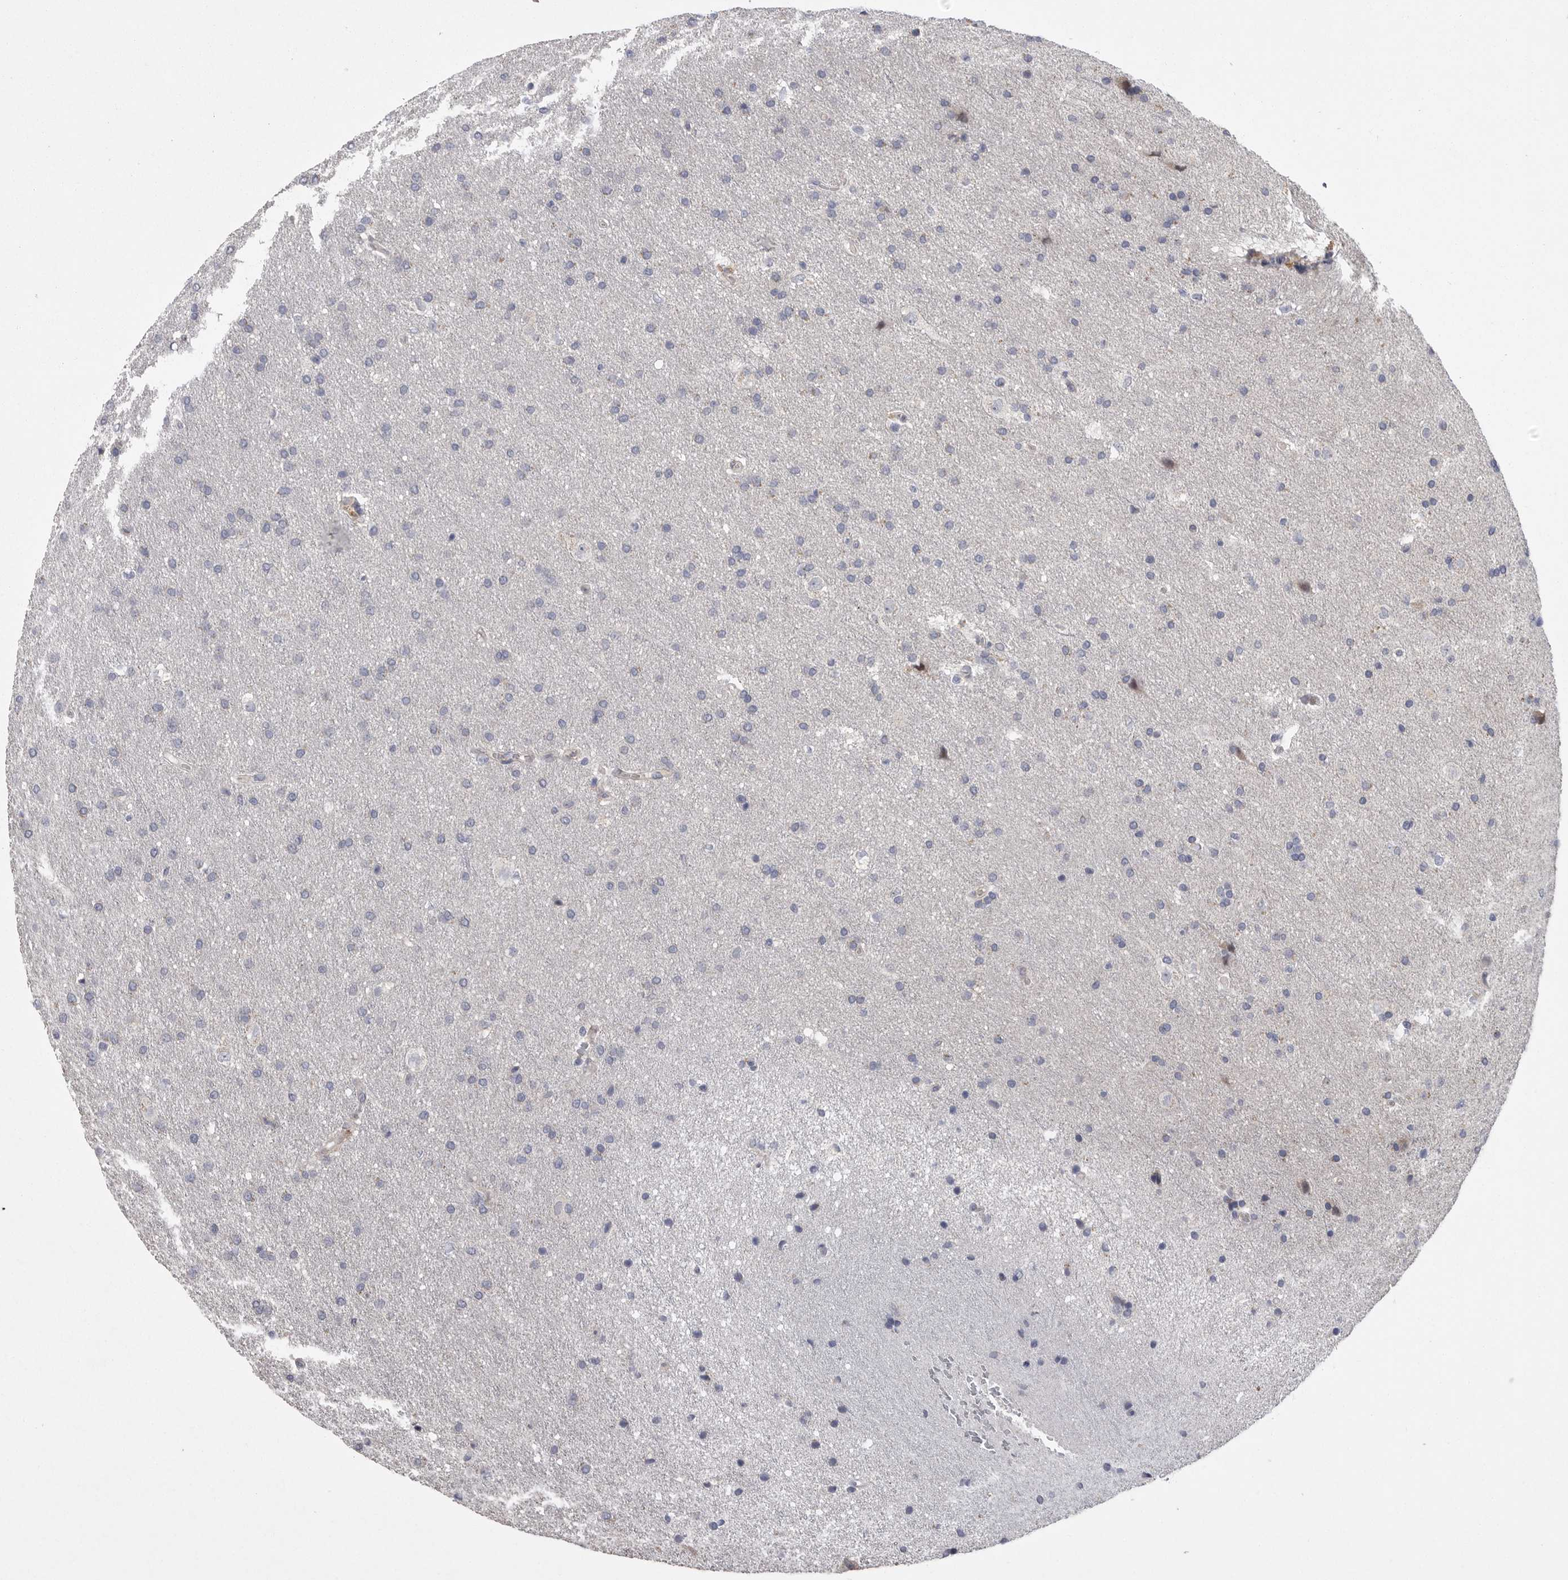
{"staining": {"intensity": "negative", "quantity": "none", "location": "none"}, "tissue": "glioma", "cell_type": "Tumor cells", "image_type": "cancer", "snomed": [{"axis": "morphology", "description": "Glioma, malignant, Low grade"}, {"axis": "topography", "description": "Brain"}], "caption": "Histopathology image shows no significant protein positivity in tumor cells of glioma.", "gene": "CRP", "patient": {"sex": "female", "age": 37}}